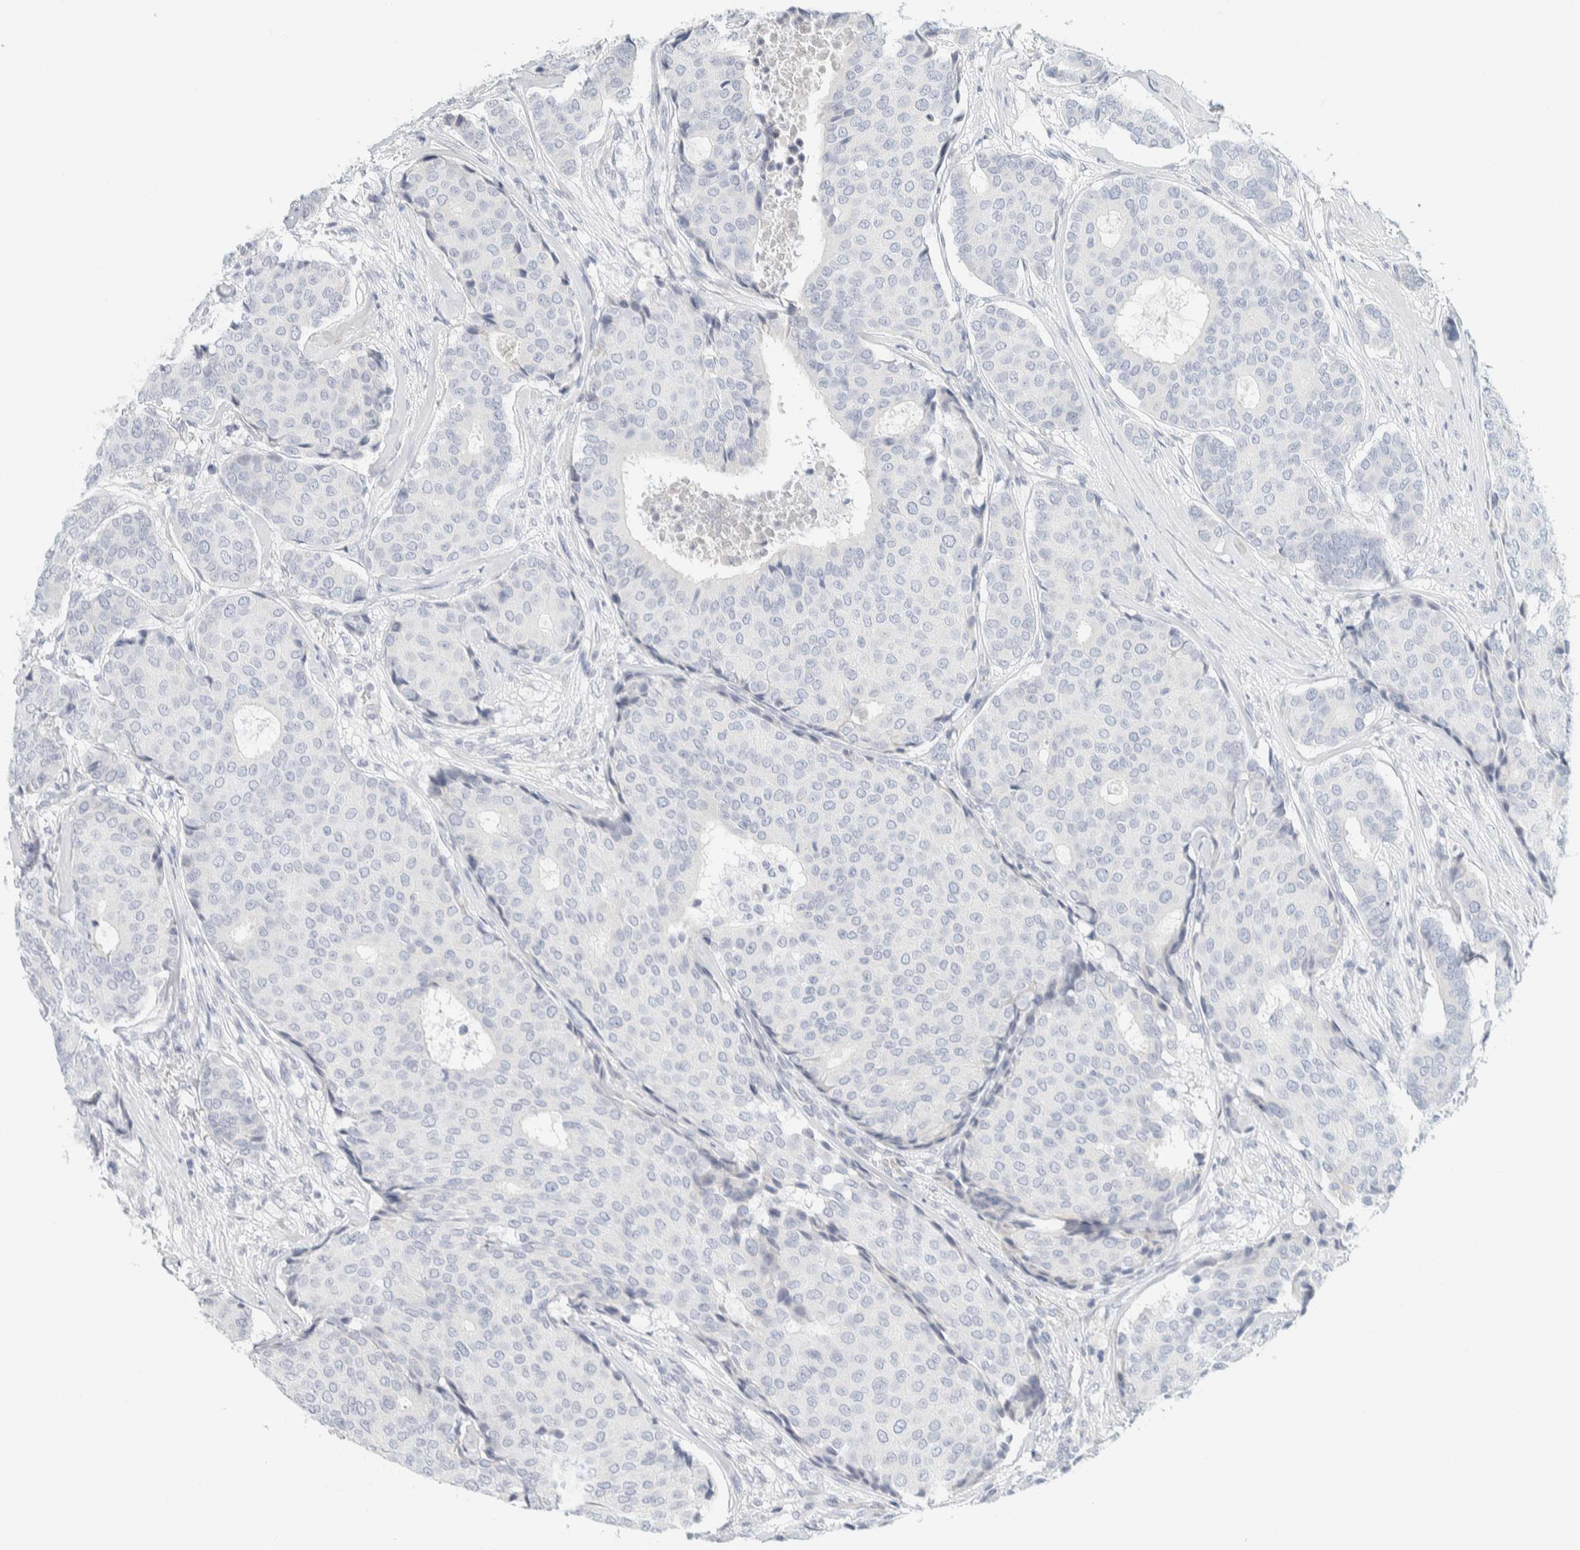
{"staining": {"intensity": "negative", "quantity": "none", "location": "none"}, "tissue": "breast cancer", "cell_type": "Tumor cells", "image_type": "cancer", "snomed": [{"axis": "morphology", "description": "Duct carcinoma"}, {"axis": "topography", "description": "Breast"}], "caption": "High magnification brightfield microscopy of breast cancer stained with DAB (3,3'-diaminobenzidine) (brown) and counterstained with hematoxylin (blue): tumor cells show no significant staining.", "gene": "ARHGAP27", "patient": {"sex": "female", "age": 75}}